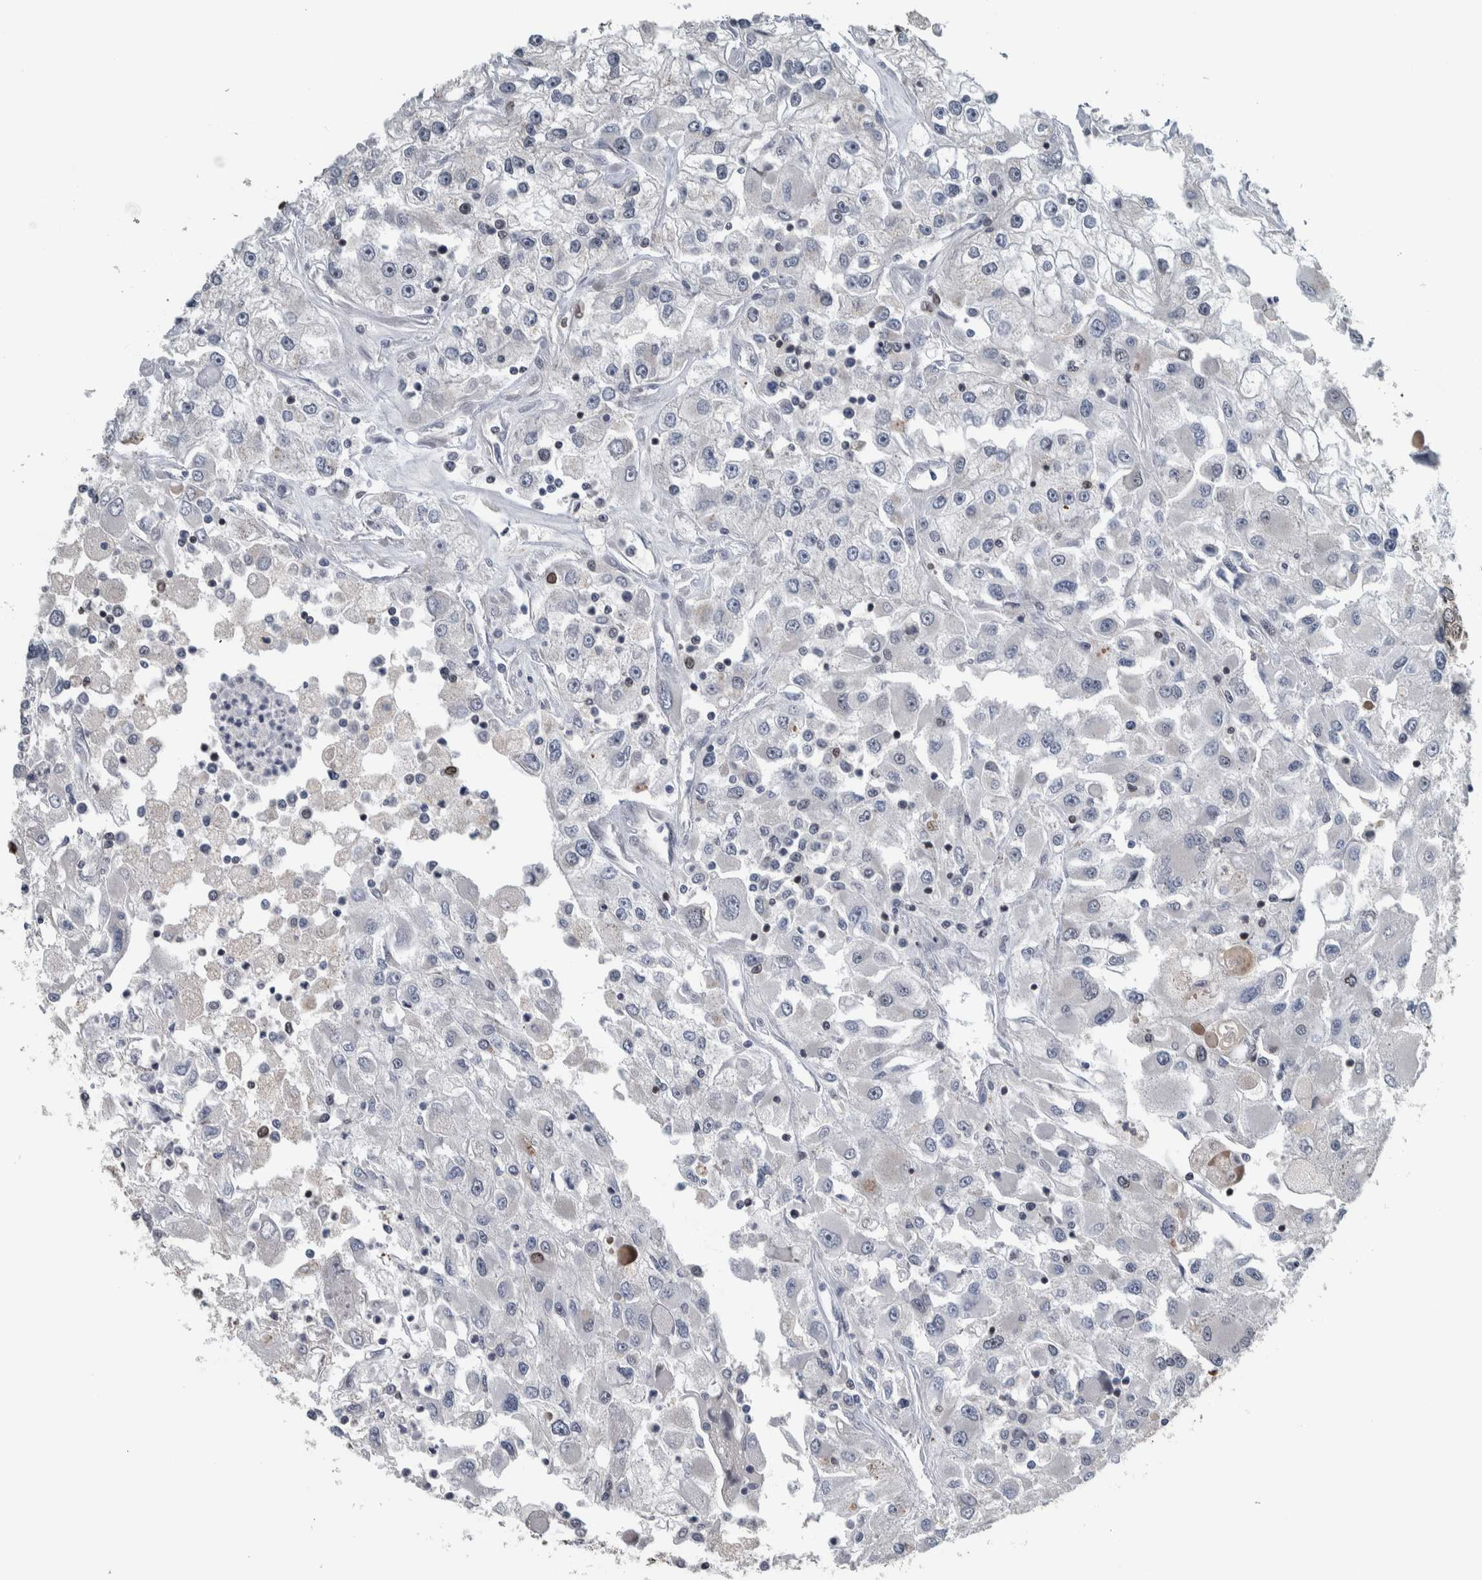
{"staining": {"intensity": "negative", "quantity": "none", "location": "none"}, "tissue": "renal cancer", "cell_type": "Tumor cells", "image_type": "cancer", "snomed": [{"axis": "morphology", "description": "Adenocarcinoma, NOS"}, {"axis": "topography", "description": "Kidney"}], "caption": "DAB (3,3'-diaminobenzidine) immunohistochemical staining of renal adenocarcinoma shows no significant staining in tumor cells.", "gene": "FAM135B", "patient": {"sex": "female", "age": 52}}